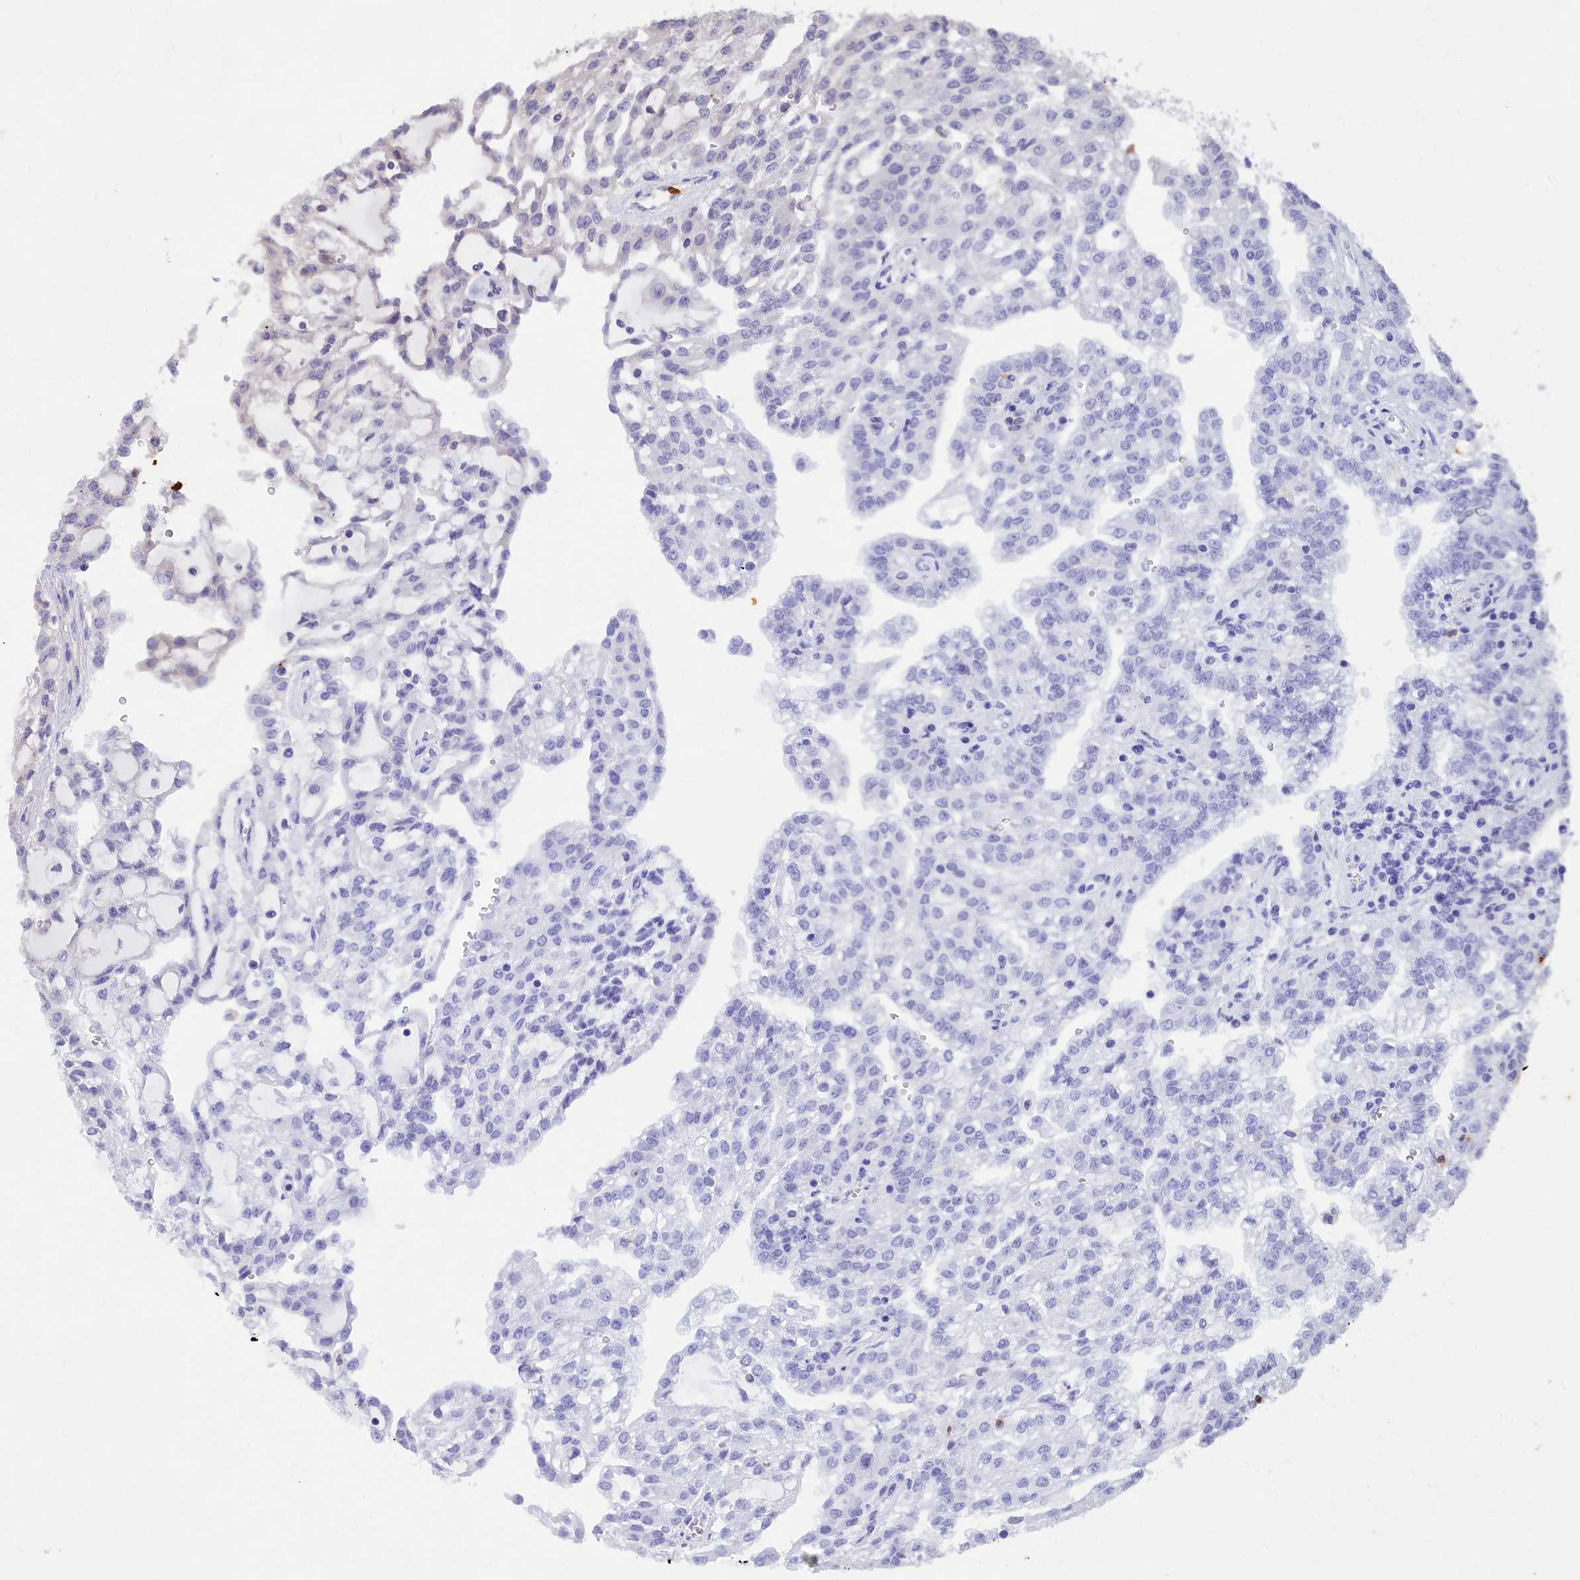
{"staining": {"intensity": "negative", "quantity": "none", "location": "none"}, "tissue": "renal cancer", "cell_type": "Tumor cells", "image_type": "cancer", "snomed": [{"axis": "morphology", "description": "Adenocarcinoma, NOS"}, {"axis": "topography", "description": "Kidney"}], "caption": "Human renal cancer stained for a protein using IHC exhibits no staining in tumor cells.", "gene": "PKHD1L1", "patient": {"sex": "male", "age": 63}}